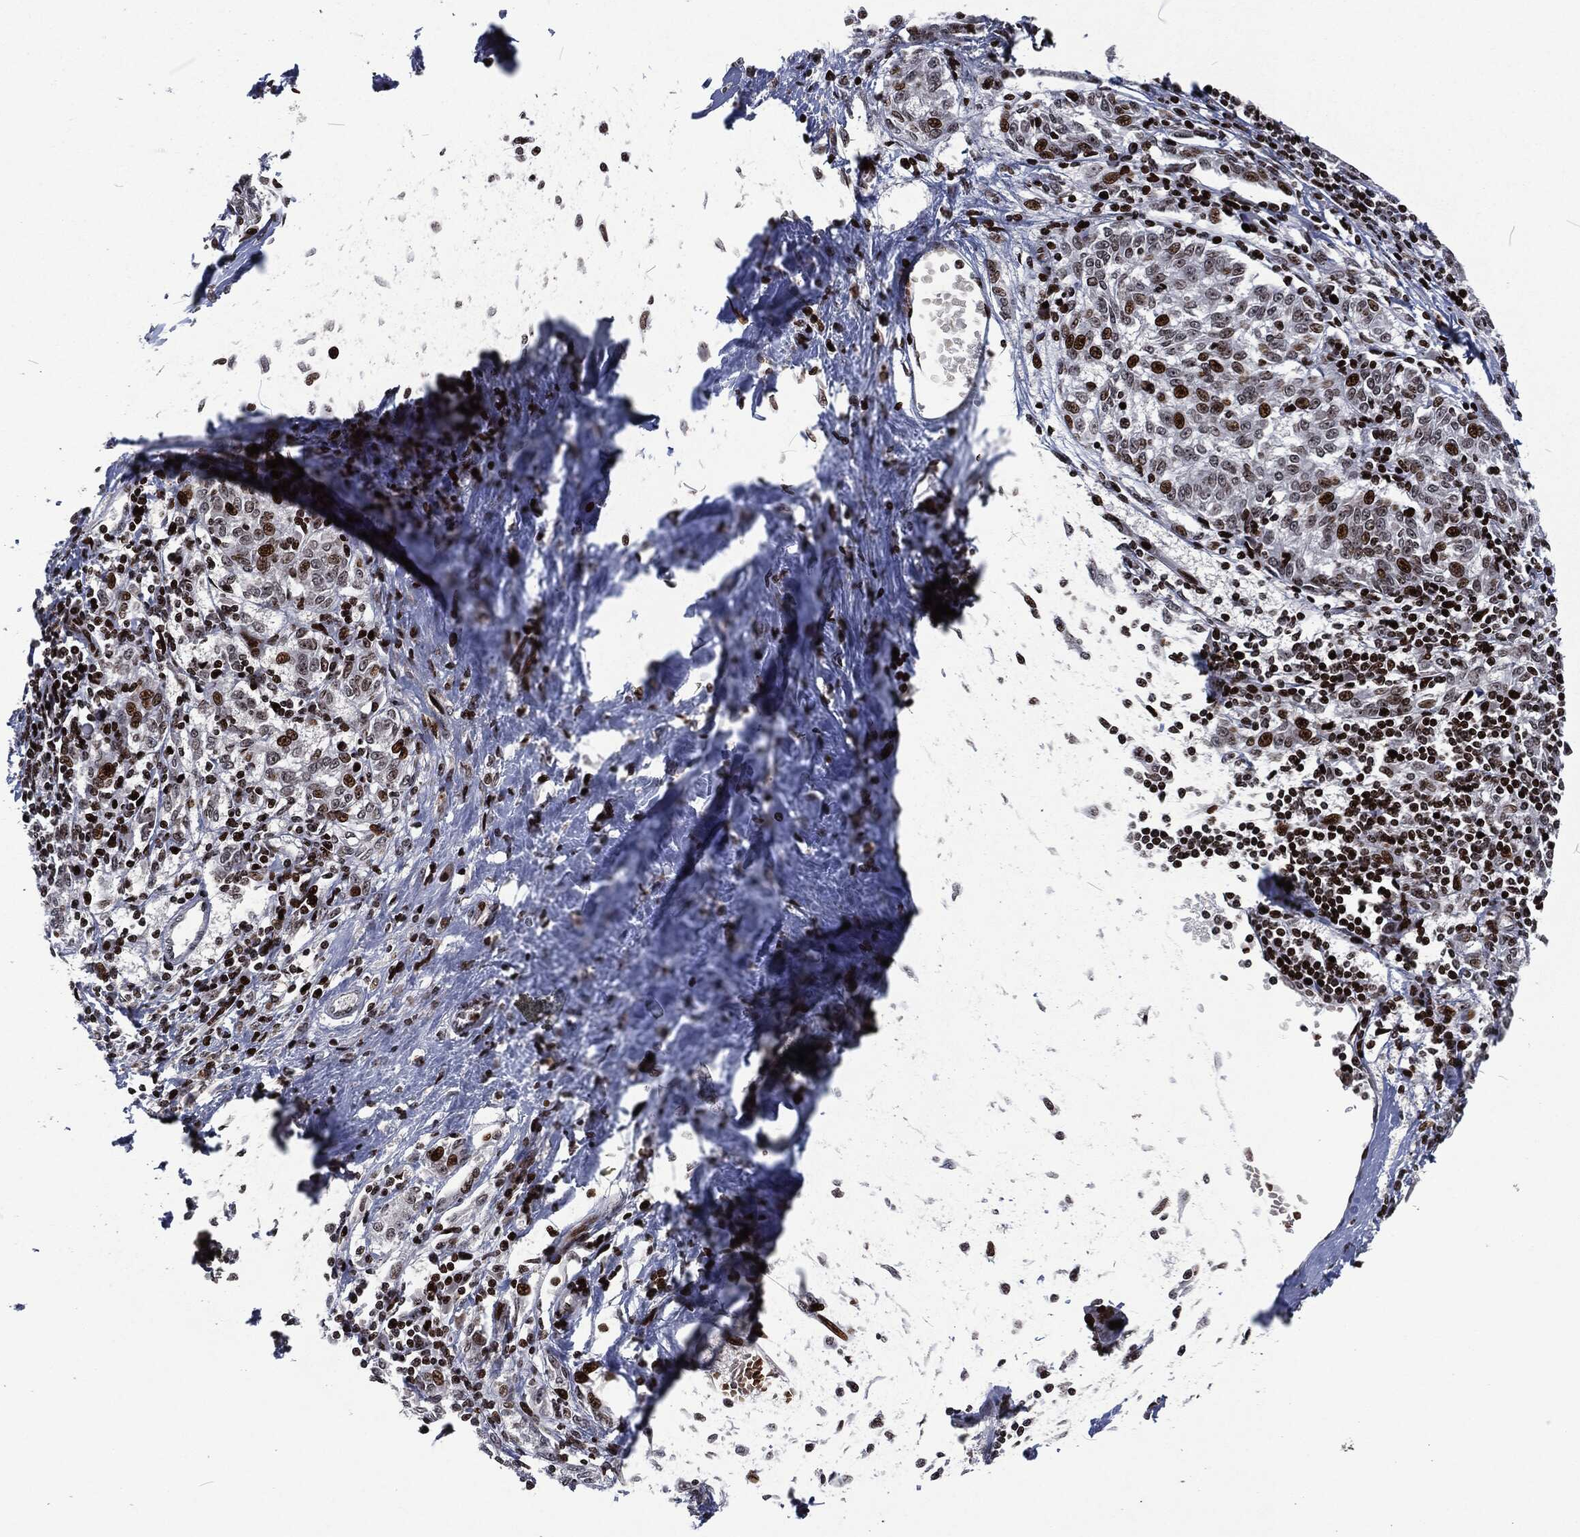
{"staining": {"intensity": "strong", "quantity": "25%-75%", "location": "nuclear"}, "tissue": "melanoma", "cell_type": "Tumor cells", "image_type": "cancer", "snomed": [{"axis": "morphology", "description": "Malignant melanoma, NOS"}, {"axis": "topography", "description": "Skin"}], "caption": "Human malignant melanoma stained with a protein marker demonstrates strong staining in tumor cells.", "gene": "EGFR", "patient": {"sex": "female", "age": 72}}